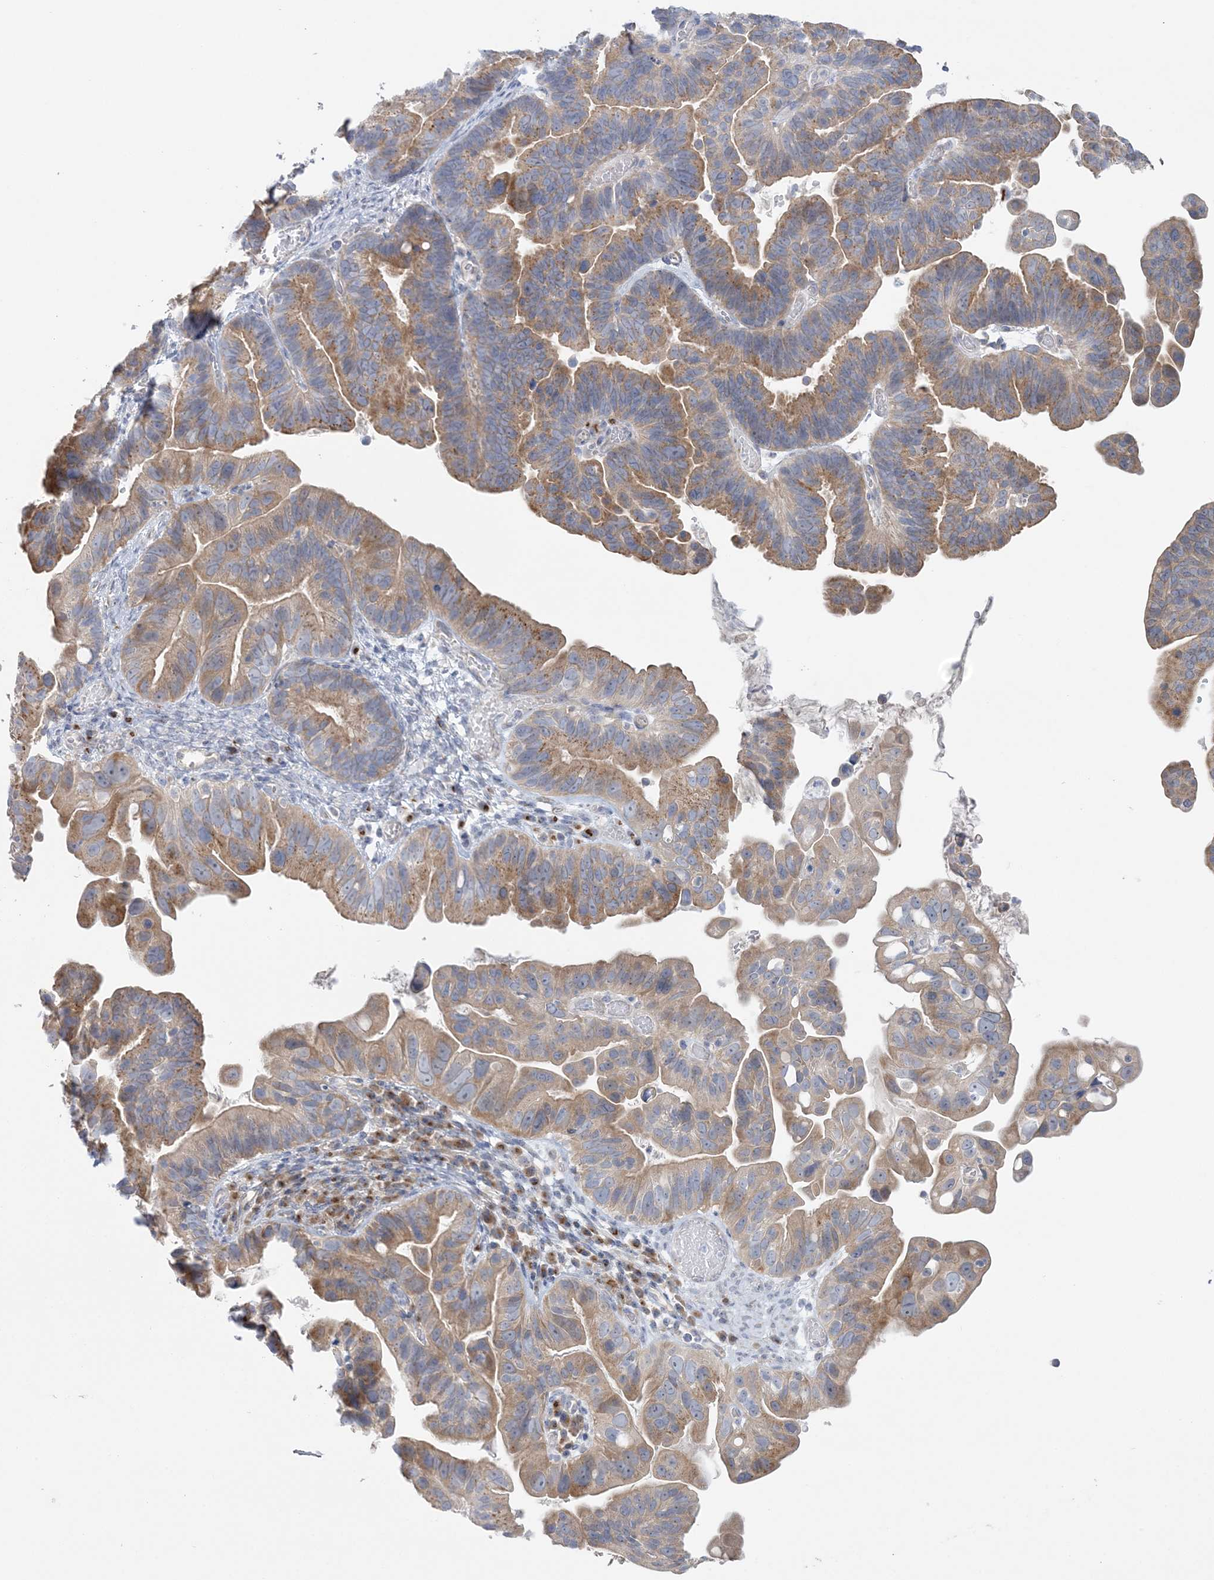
{"staining": {"intensity": "moderate", "quantity": "25%-75%", "location": "cytoplasmic/membranous"}, "tissue": "ovarian cancer", "cell_type": "Tumor cells", "image_type": "cancer", "snomed": [{"axis": "morphology", "description": "Cystadenocarcinoma, serous, NOS"}, {"axis": "topography", "description": "Ovary"}], "caption": "A high-resolution histopathology image shows immunohistochemistry (IHC) staining of ovarian cancer (serous cystadenocarcinoma), which demonstrates moderate cytoplasmic/membranous staining in about 25%-75% of tumor cells.", "gene": "MMADHC", "patient": {"sex": "female", "age": 56}}